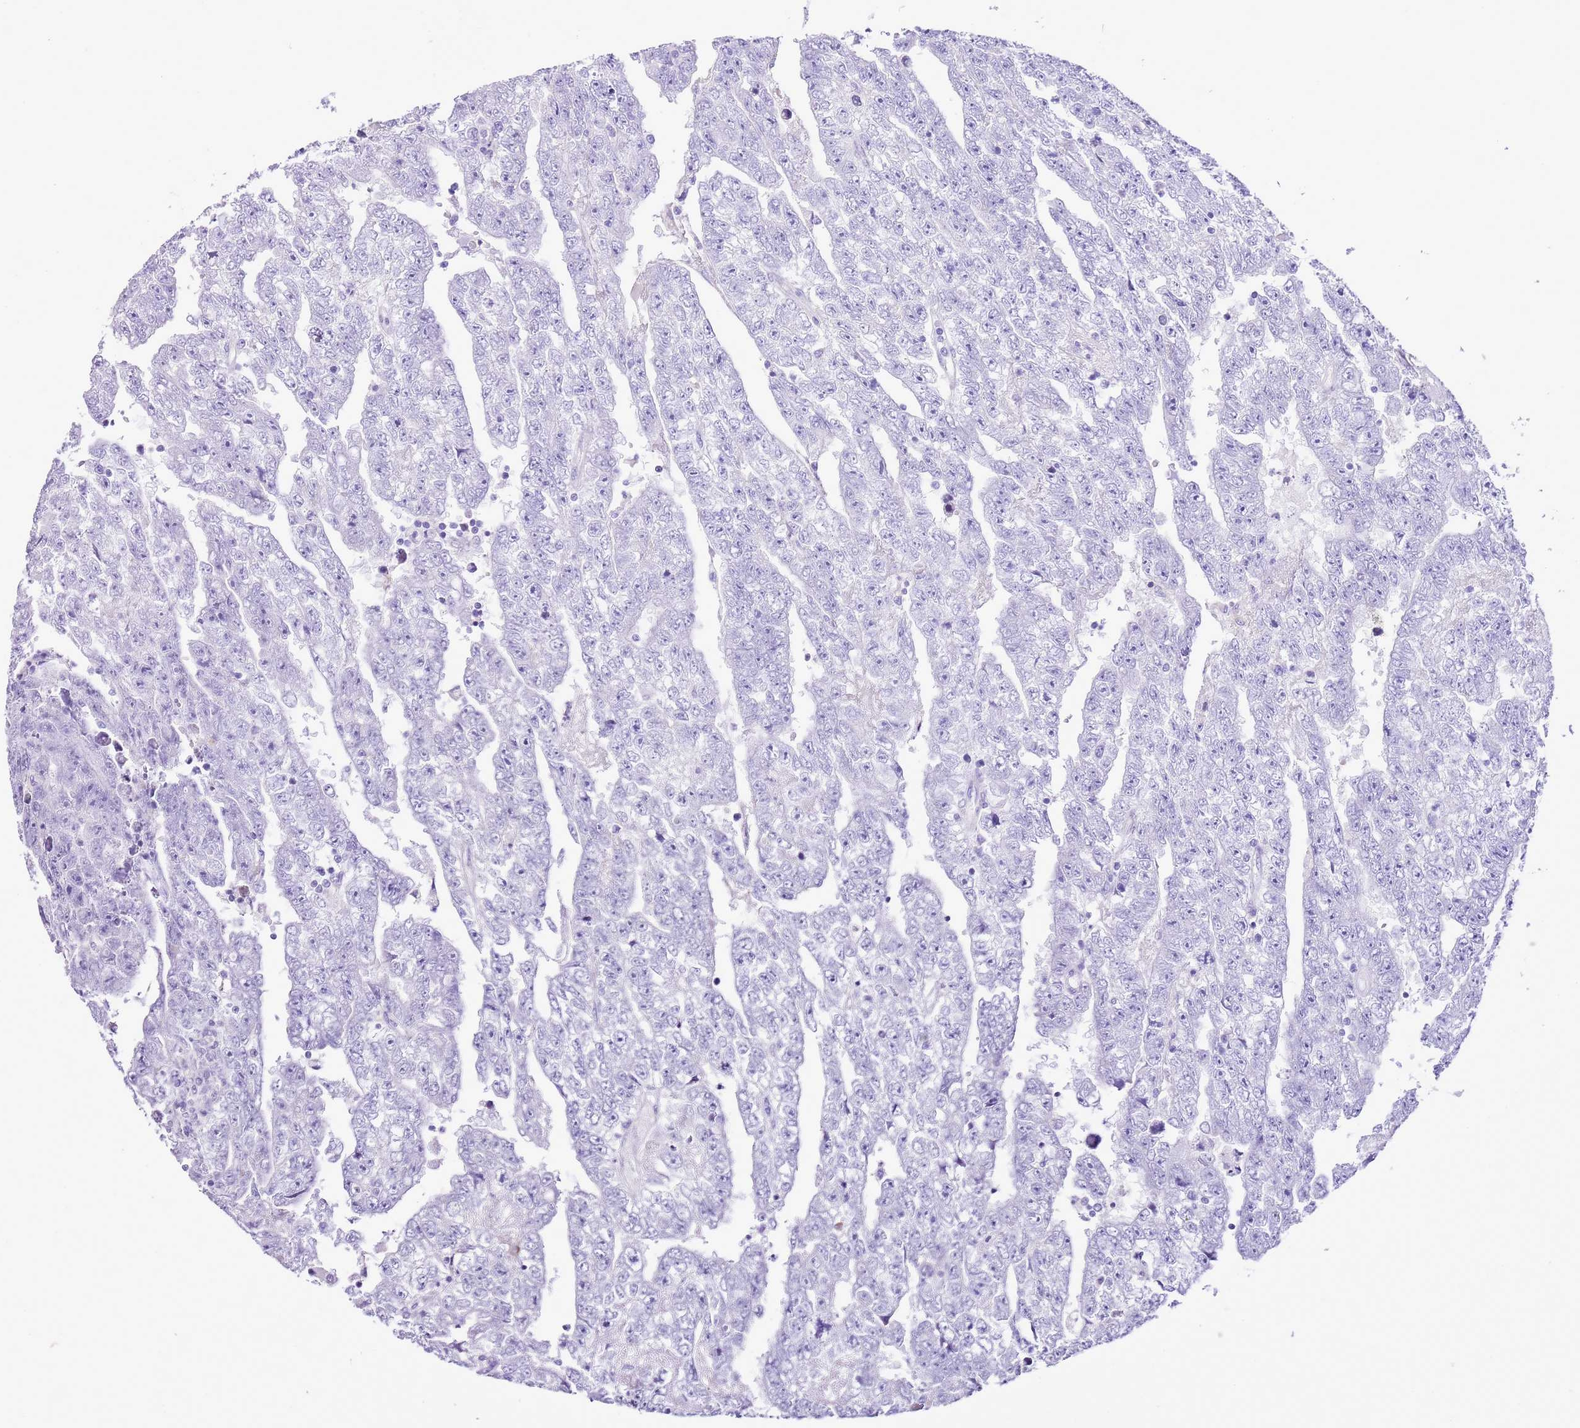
{"staining": {"intensity": "negative", "quantity": "none", "location": "none"}, "tissue": "testis cancer", "cell_type": "Tumor cells", "image_type": "cancer", "snomed": [{"axis": "morphology", "description": "Carcinoma, Embryonal, NOS"}, {"axis": "topography", "description": "Testis"}], "caption": "The photomicrograph shows no significant staining in tumor cells of testis embryonal carcinoma.", "gene": "AAR2", "patient": {"sex": "male", "age": 25}}